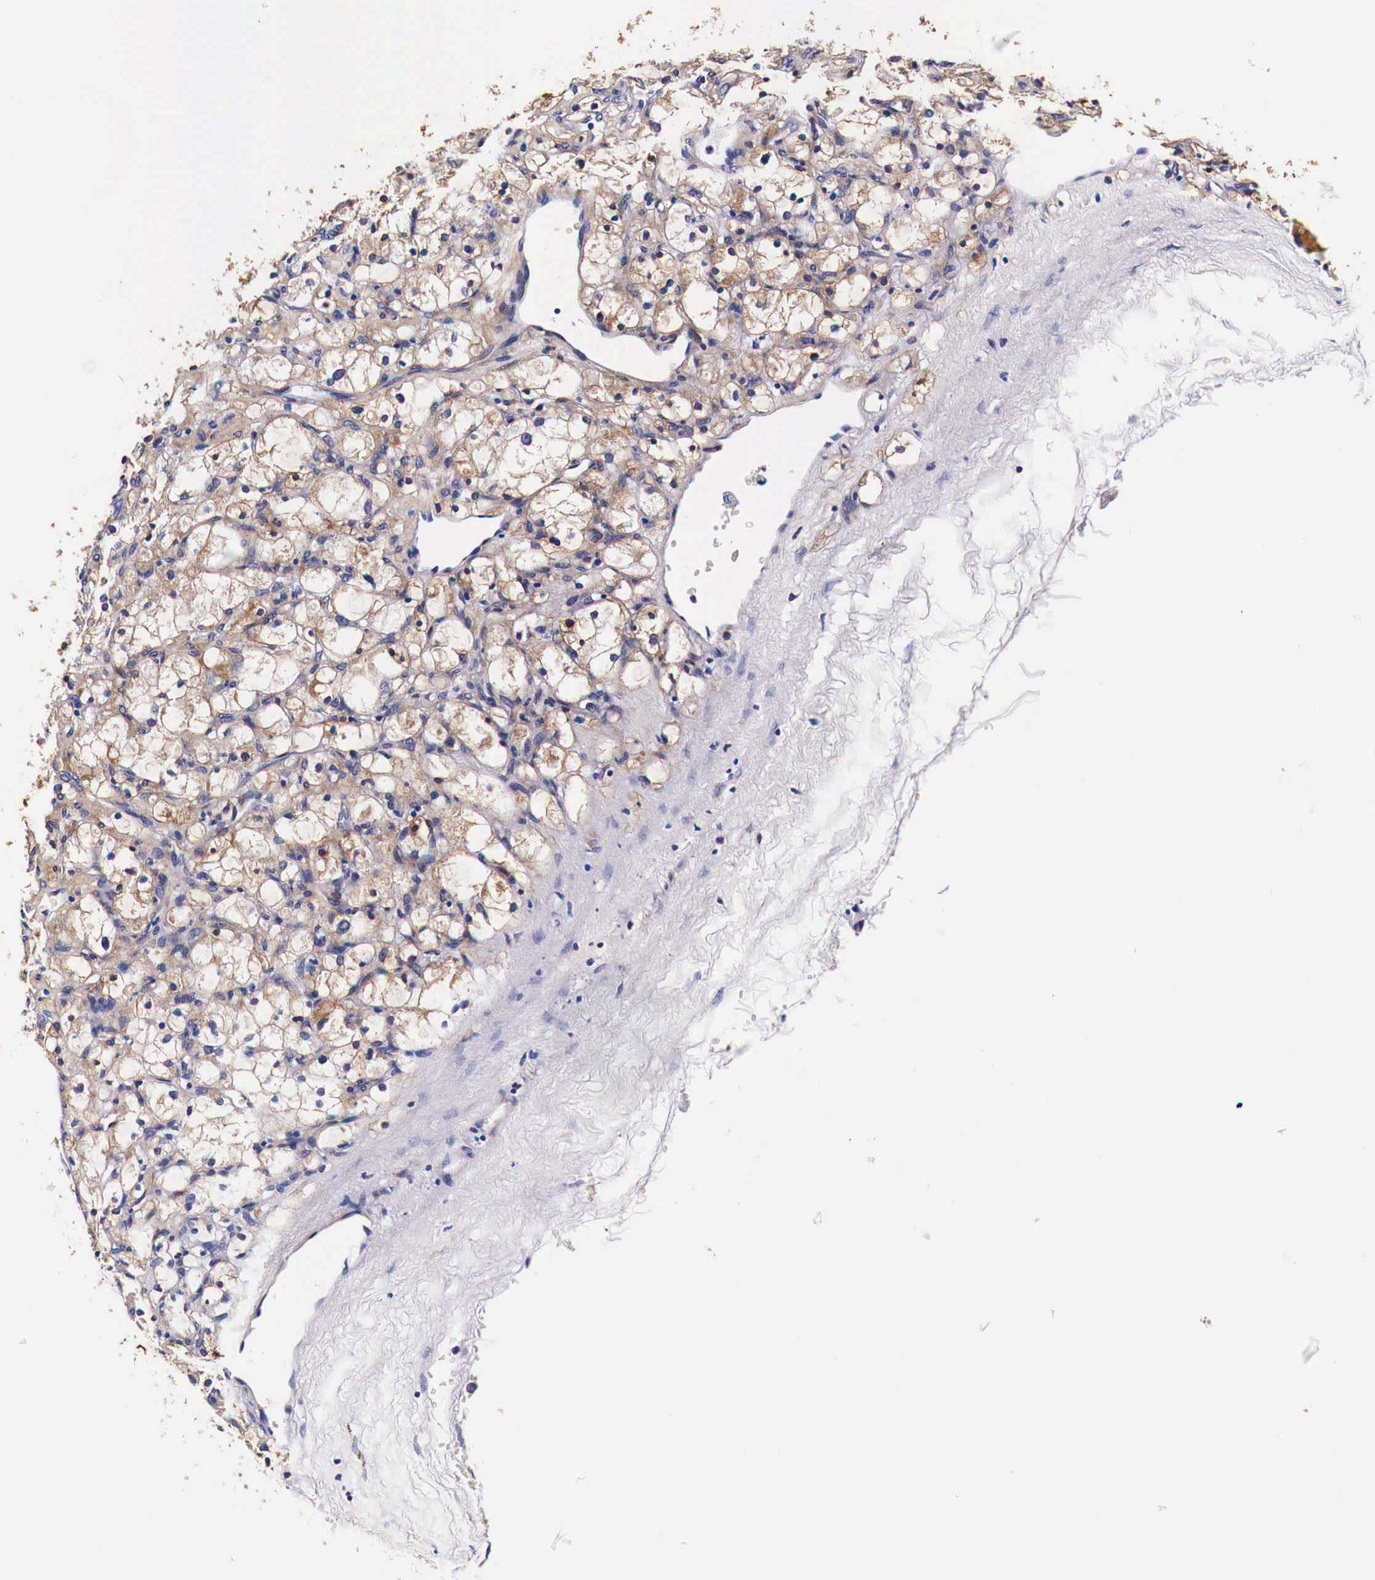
{"staining": {"intensity": "weak", "quantity": "25%-75%", "location": "cytoplasmic/membranous"}, "tissue": "renal cancer", "cell_type": "Tumor cells", "image_type": "cancer", "snomed": [{"axis": "morphology", "description": "Adenocarcinoma, NOS"}, {"axis": "topography", "description": "Kidney"}], "caption": "Human renal cancer (adenocarcinoma) stained for a protein (brown) displays weak cytoplasmic/membranous positive expression in approximately 25%-75% of tumor cells.", "gene": "HSPB1", "patient": {"sex": "female", "age": 83}}